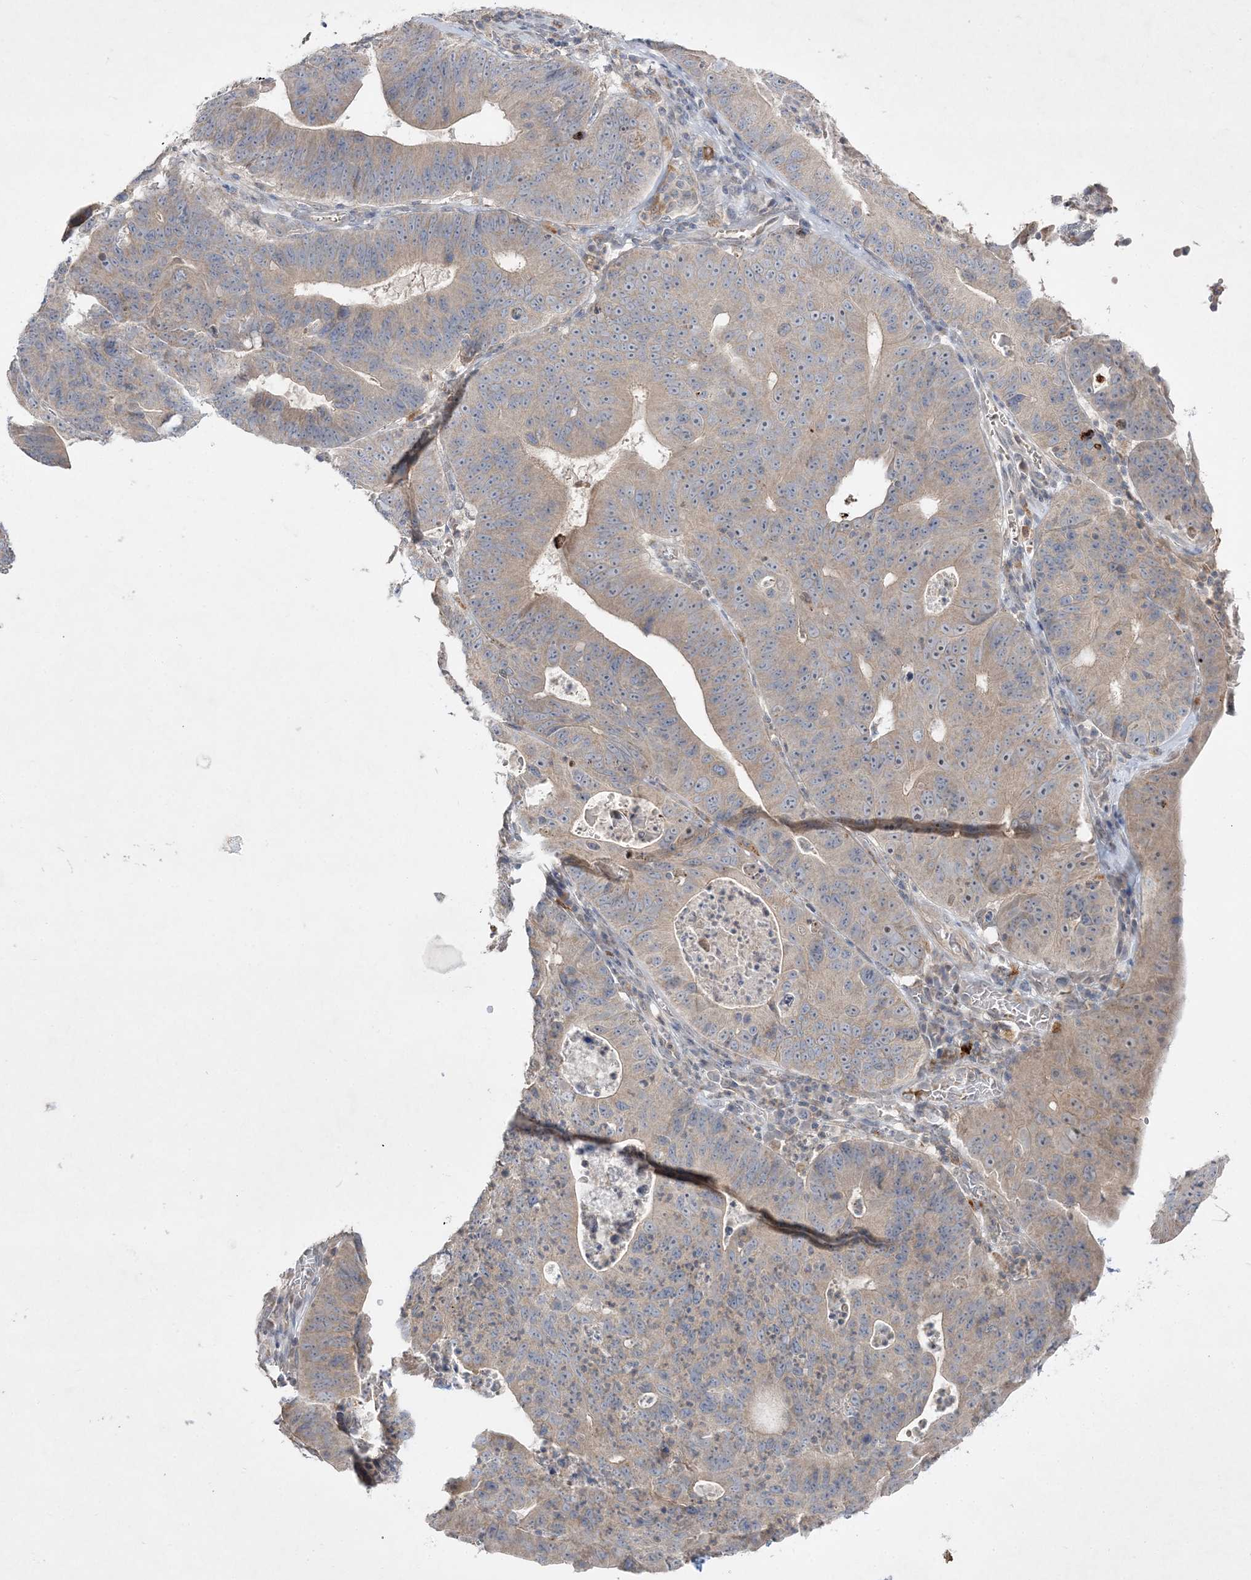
{"staining": {"intensity": "weak", "quantity": "<25%", "location": "cytoplasmic/membranous"}, "tissue": "stomach cancer", "cell_type": "Tumor cells", "image_type": "cancer", "snomed": [{"axis": "morphology", "description": "Adenocarcinoma, NOS"}, {"axis": "topography", "description": "Stomach"}], "caption": "An image of stomach cancer stained for a protein displays no brown staining in tumor cells.", "gene": "CLNK", "patient": {"sex": "male", "age": 59}}